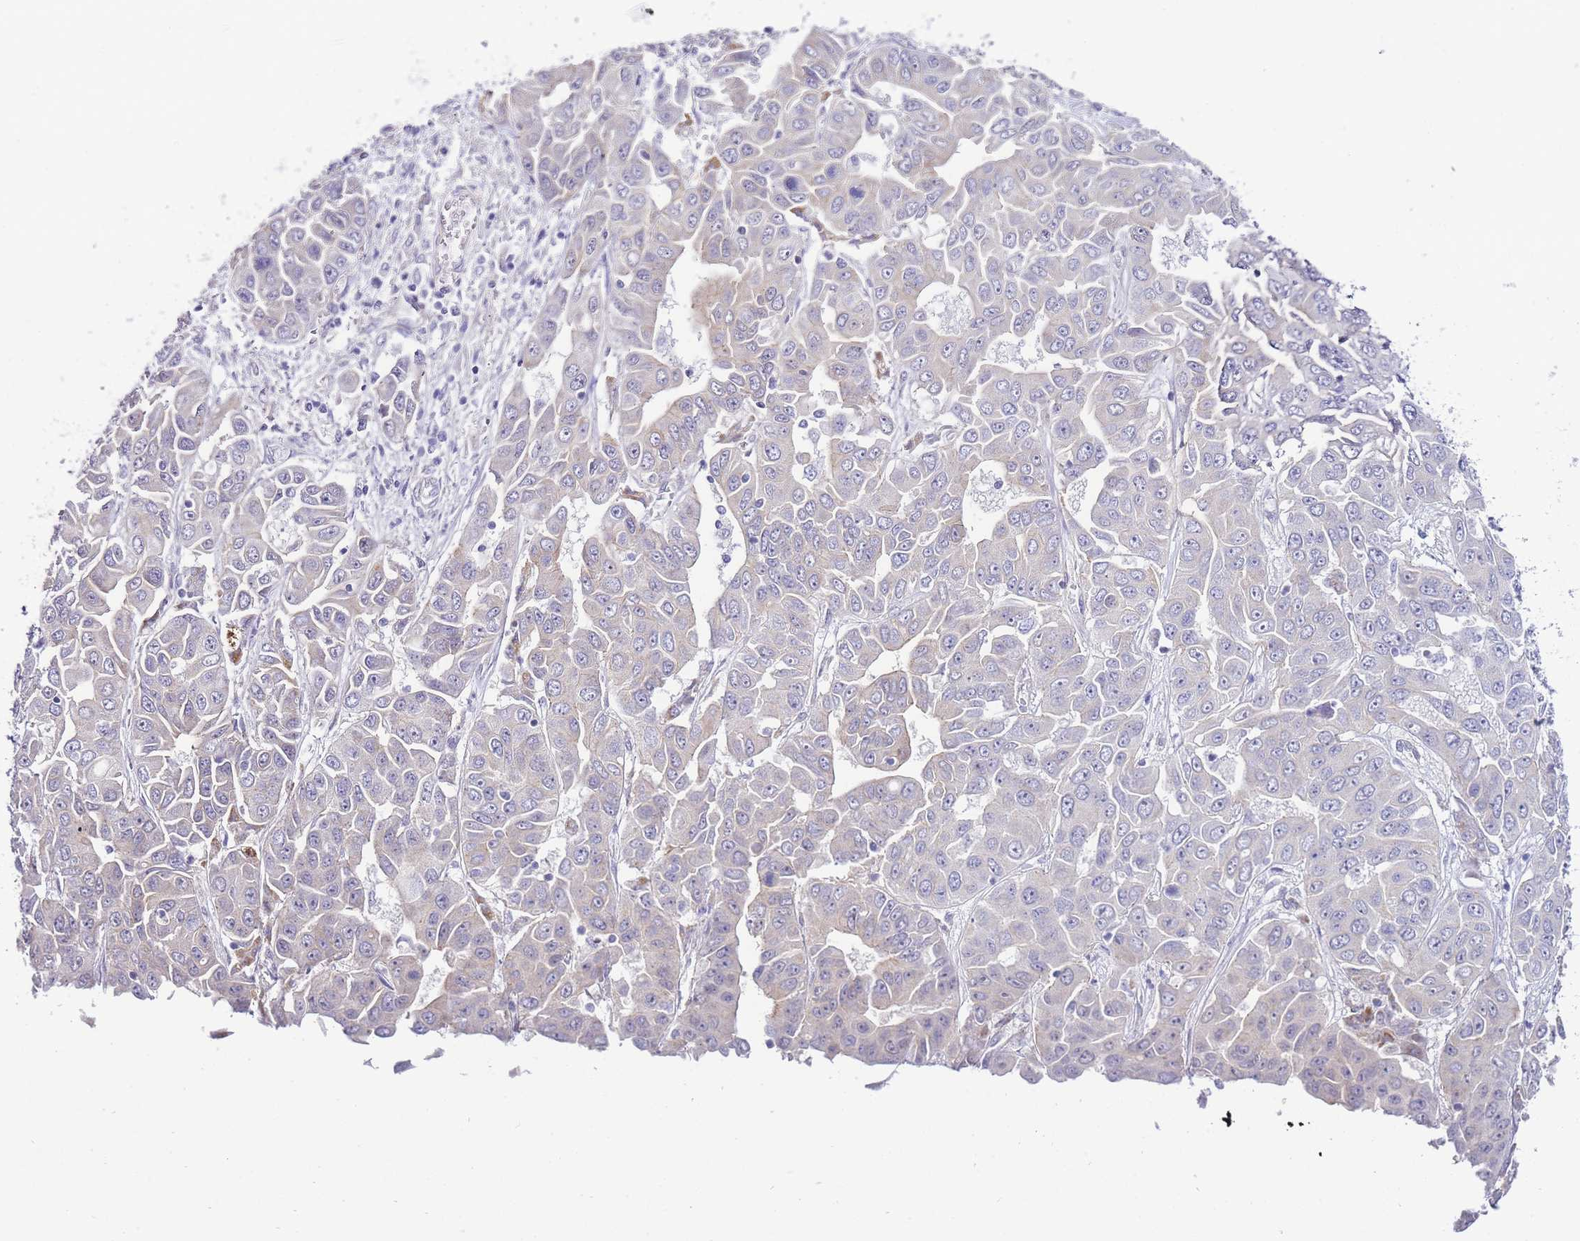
{"staining": {"intensity": "negative", "quantity": "none", "location": "none"}, "tissue": "liver cancer", "cell_type": "Tumor cells", "image_type": "cancer", "snomed": [{"axis": "morphology", "description": "Cholangiocarcinoma"}, {"axis": "topography", "description": "Liver"}], "caption": "Immunohistochemistry (IHC) micrograph of human liver cancer (cholangiocarcinoma) stained for a protein (brown), which demonstrates no staining in tumor cells. Brightfield microscopy of IHC stained with DAB (brown) and hematoxylin (blue), captured at high magnification.", "gene": "PDCD7", "patient": {"sex": "female", "age": 52}}